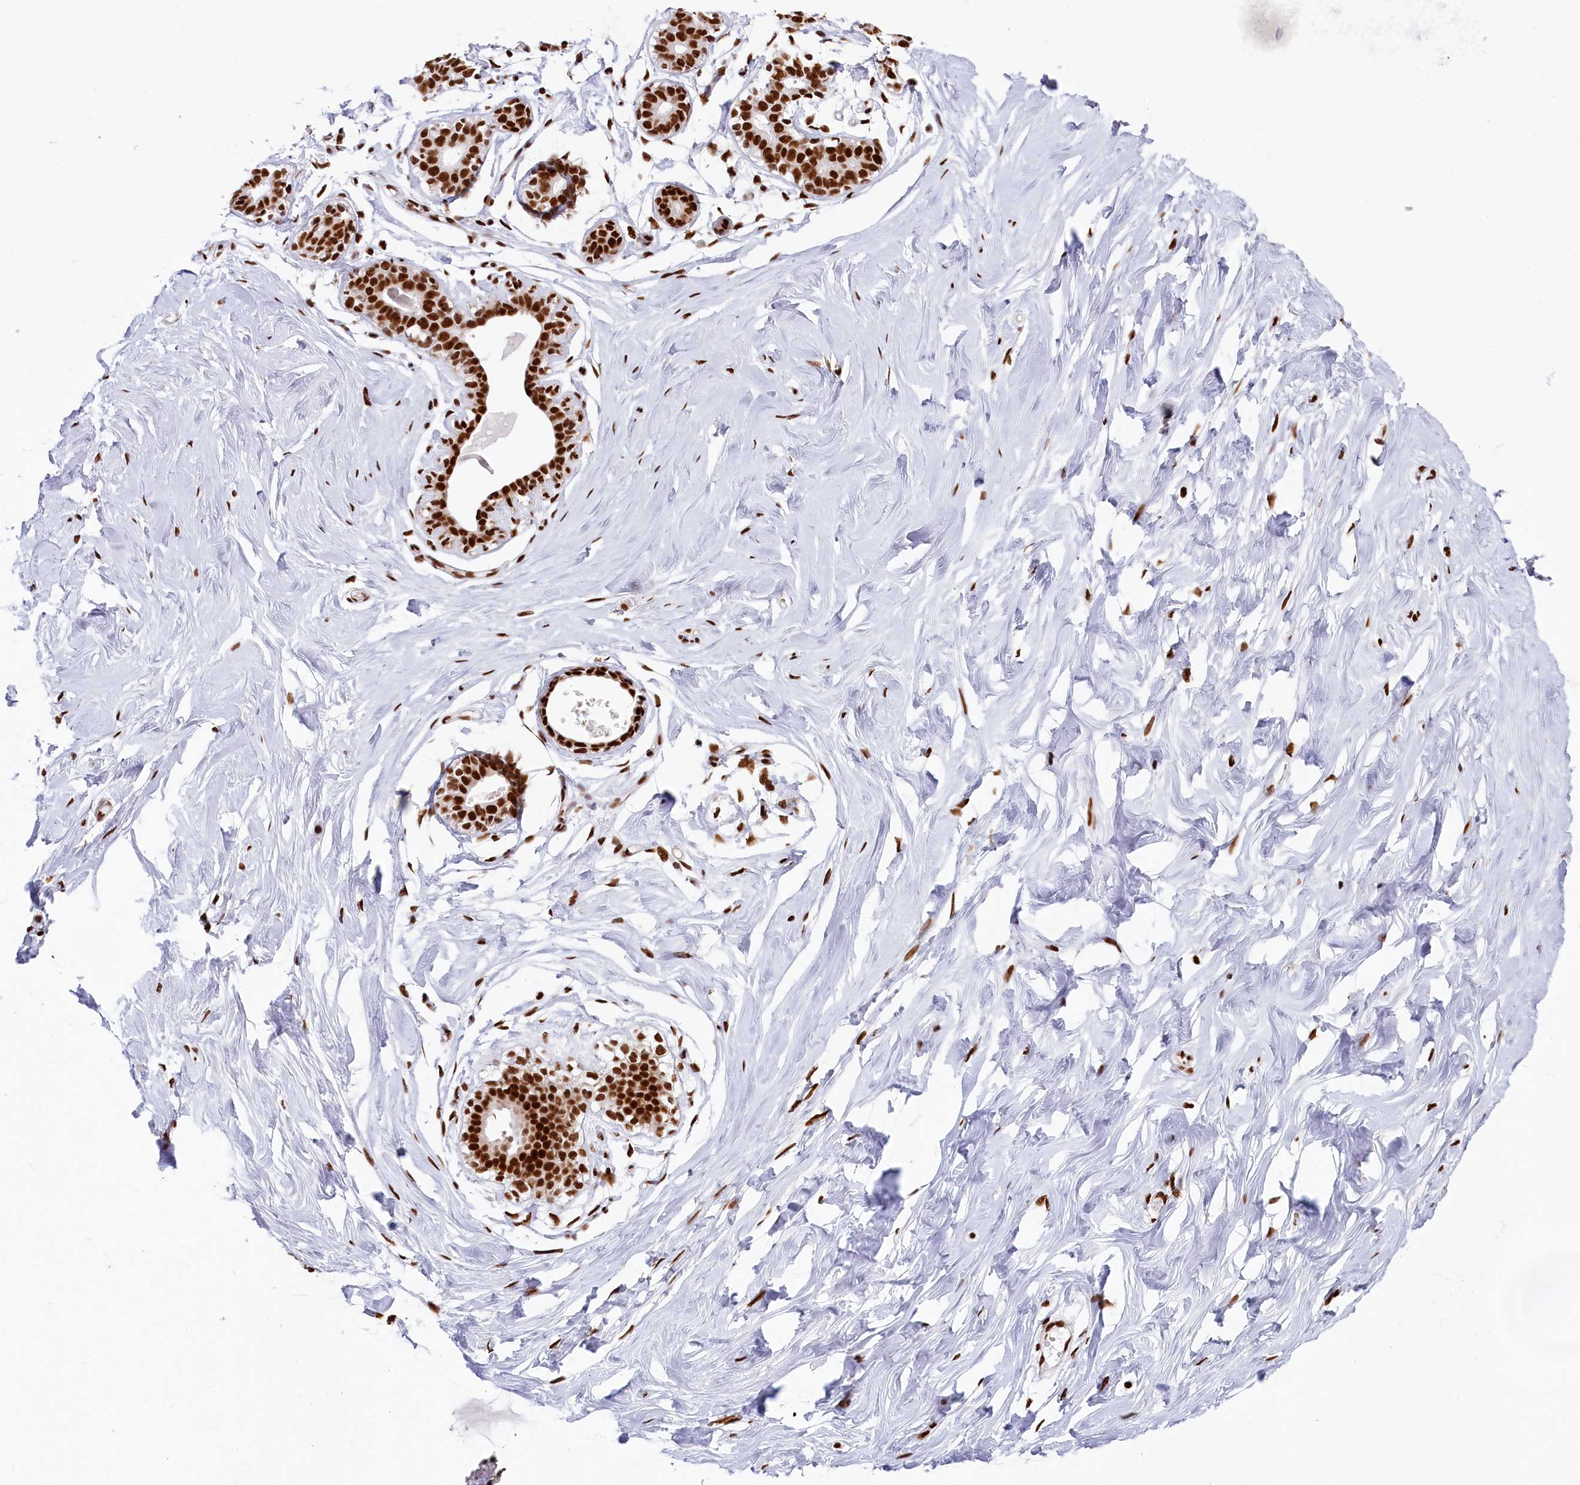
{"staining": {"intensity": "strong", "quantity": ">75%", "location": "nuclear"}, "tissue": "breast", "cell_type": "Adipocytes", "image_type": "normal", "snomed": [{"axis": "morphology", "description": "Normal tissue, NOS"}, {"axis": "morphology", "description": "Adenoma, NOS"}, {"axis": "topography", "description": "Breast"}], "caption": "Protein staining of benign breast shows strong nuclear positivity in about >75% of adipocytes. (DAB (3,3'-diaminobenzidine) = brown stain, brightfield microscopy at high magnification).", "gene": "SNRNP70", "patient": {"sex": "female", "age": 23}}